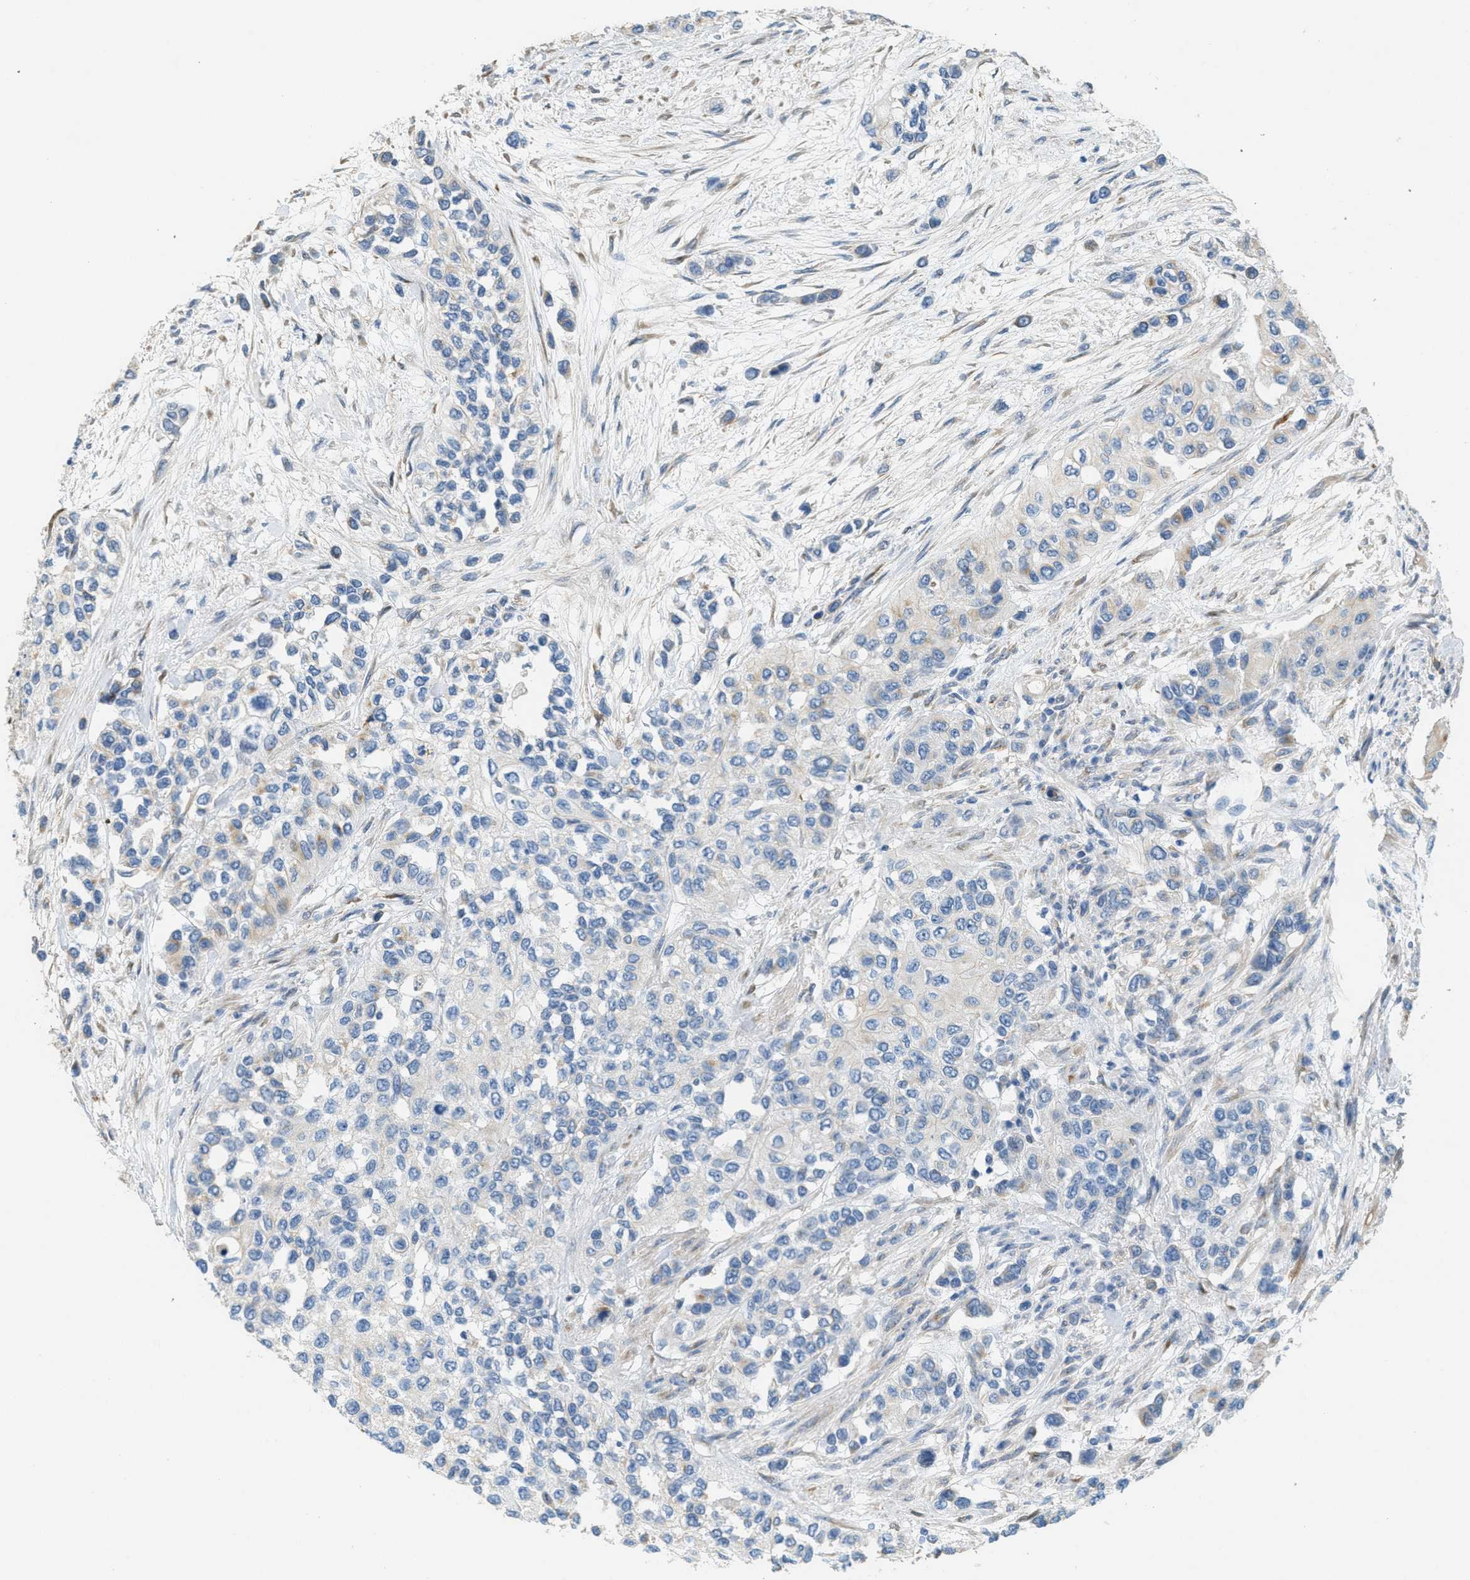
{"staining": {"intensity": "negative", "quantity": "none", "location": "none"}, "tissue": "urothelial cancer", "cell_type": "Tumor cells", "image_type": "cancer", "snomed": [{"axis": "morphology", "description": "Urothelial carcinoma, High grade"}, {"axis": "topography", "description": "Urinary bladder"}], "caption": "Immunohistochemistry (IHC) photomicrograph of neoplastic tissue: human urothelial cancer stained with DAB (3,3'-diaminobenzidine) reveals no significant protein staining in tumor cells.", "gene": "ADCY5", "patient": {"sex": "female", "age": 56}}